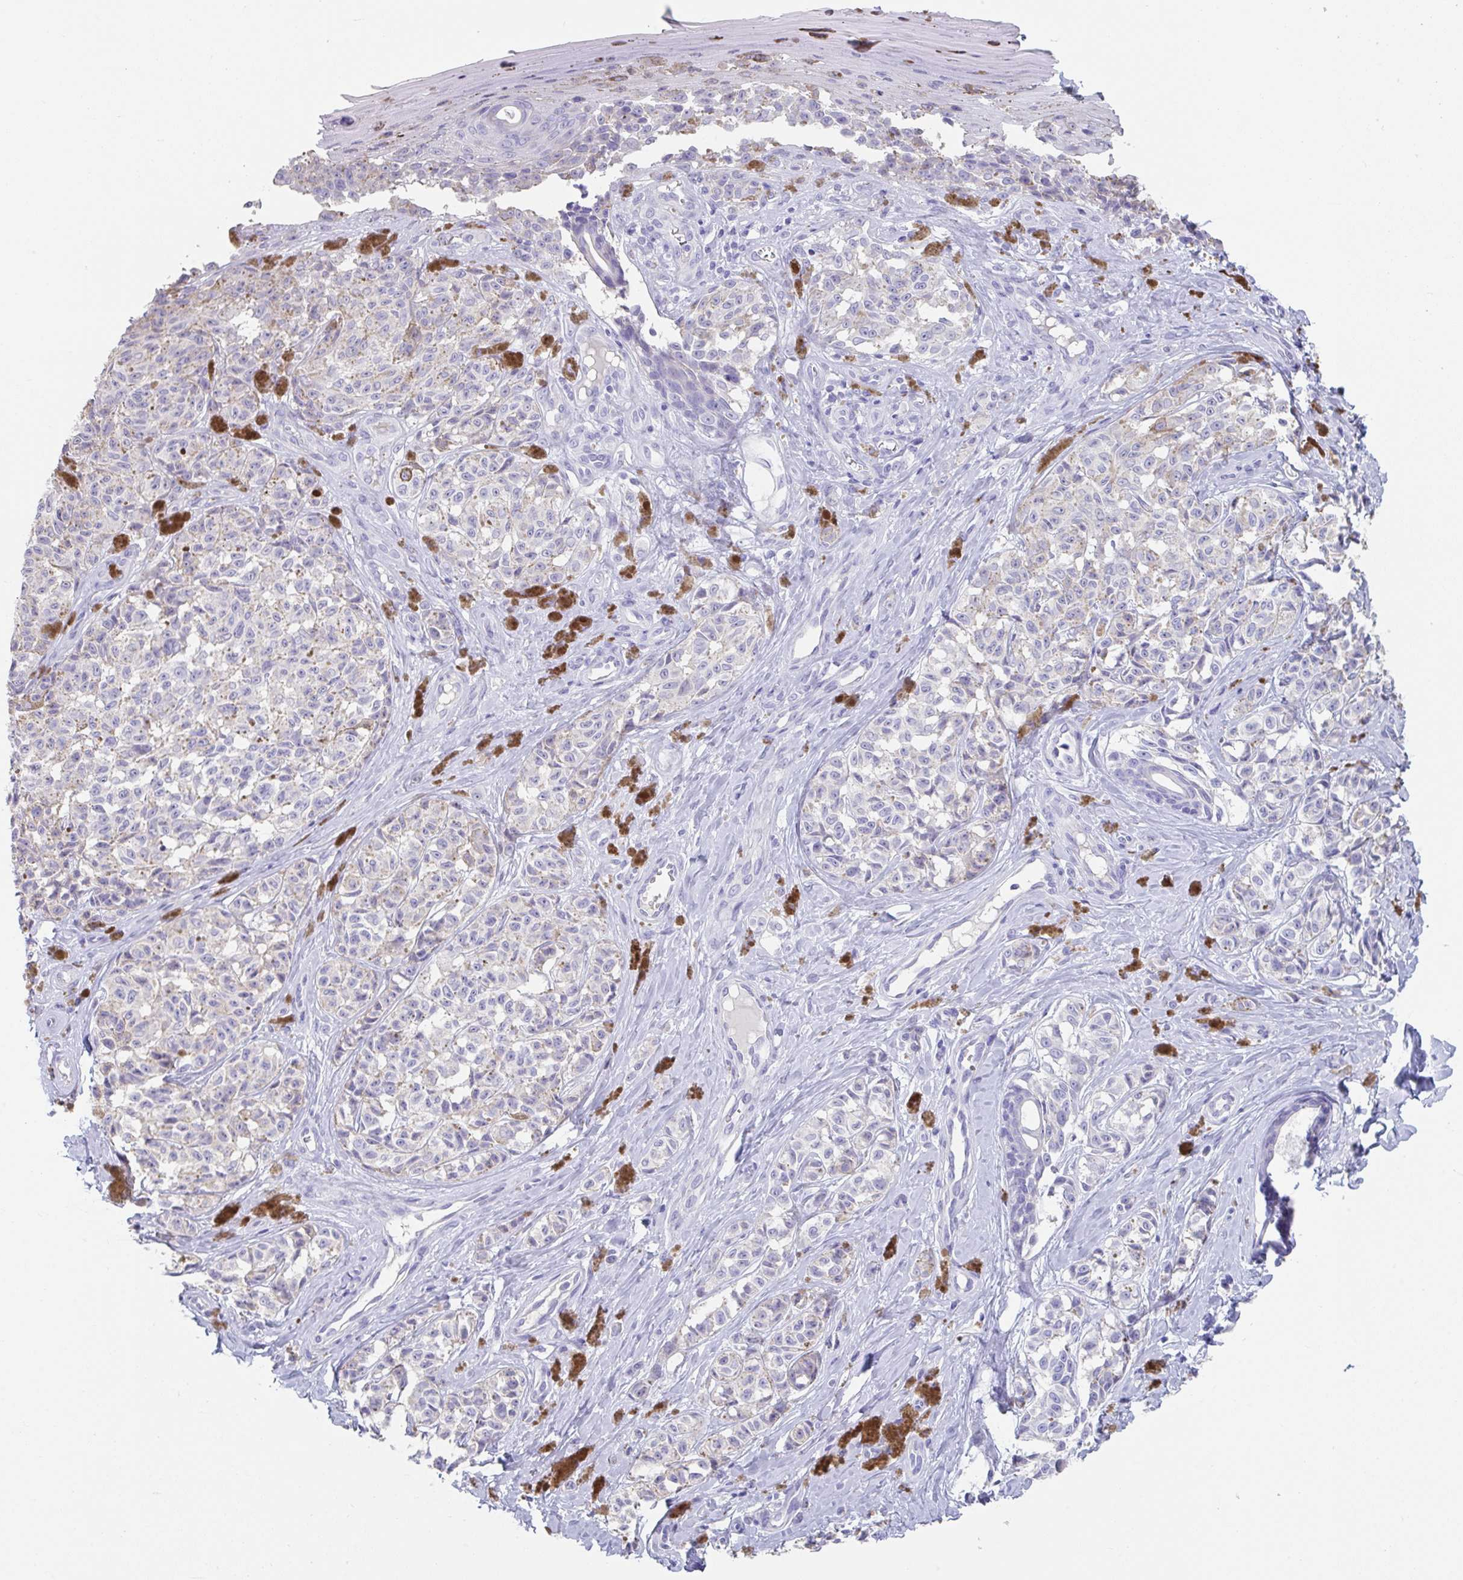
{"staining": {"intensity": "negative", "quantity": "none", "location": "none"}, "tissue": "melanoma", "cell_type": "Tumor cells", "image_type": "cancer", "snomed": [{"axis": "morphology", "description": "Malignant melanoma, NOS"}, {"axis": "topography", "description": "Skin"}], "caption": "Immunohistochemical staining of melanoma shows no significant staining in tumor cells.", "gene": "SLC44A4", "patient": {"sex": "female", "age": 65}}